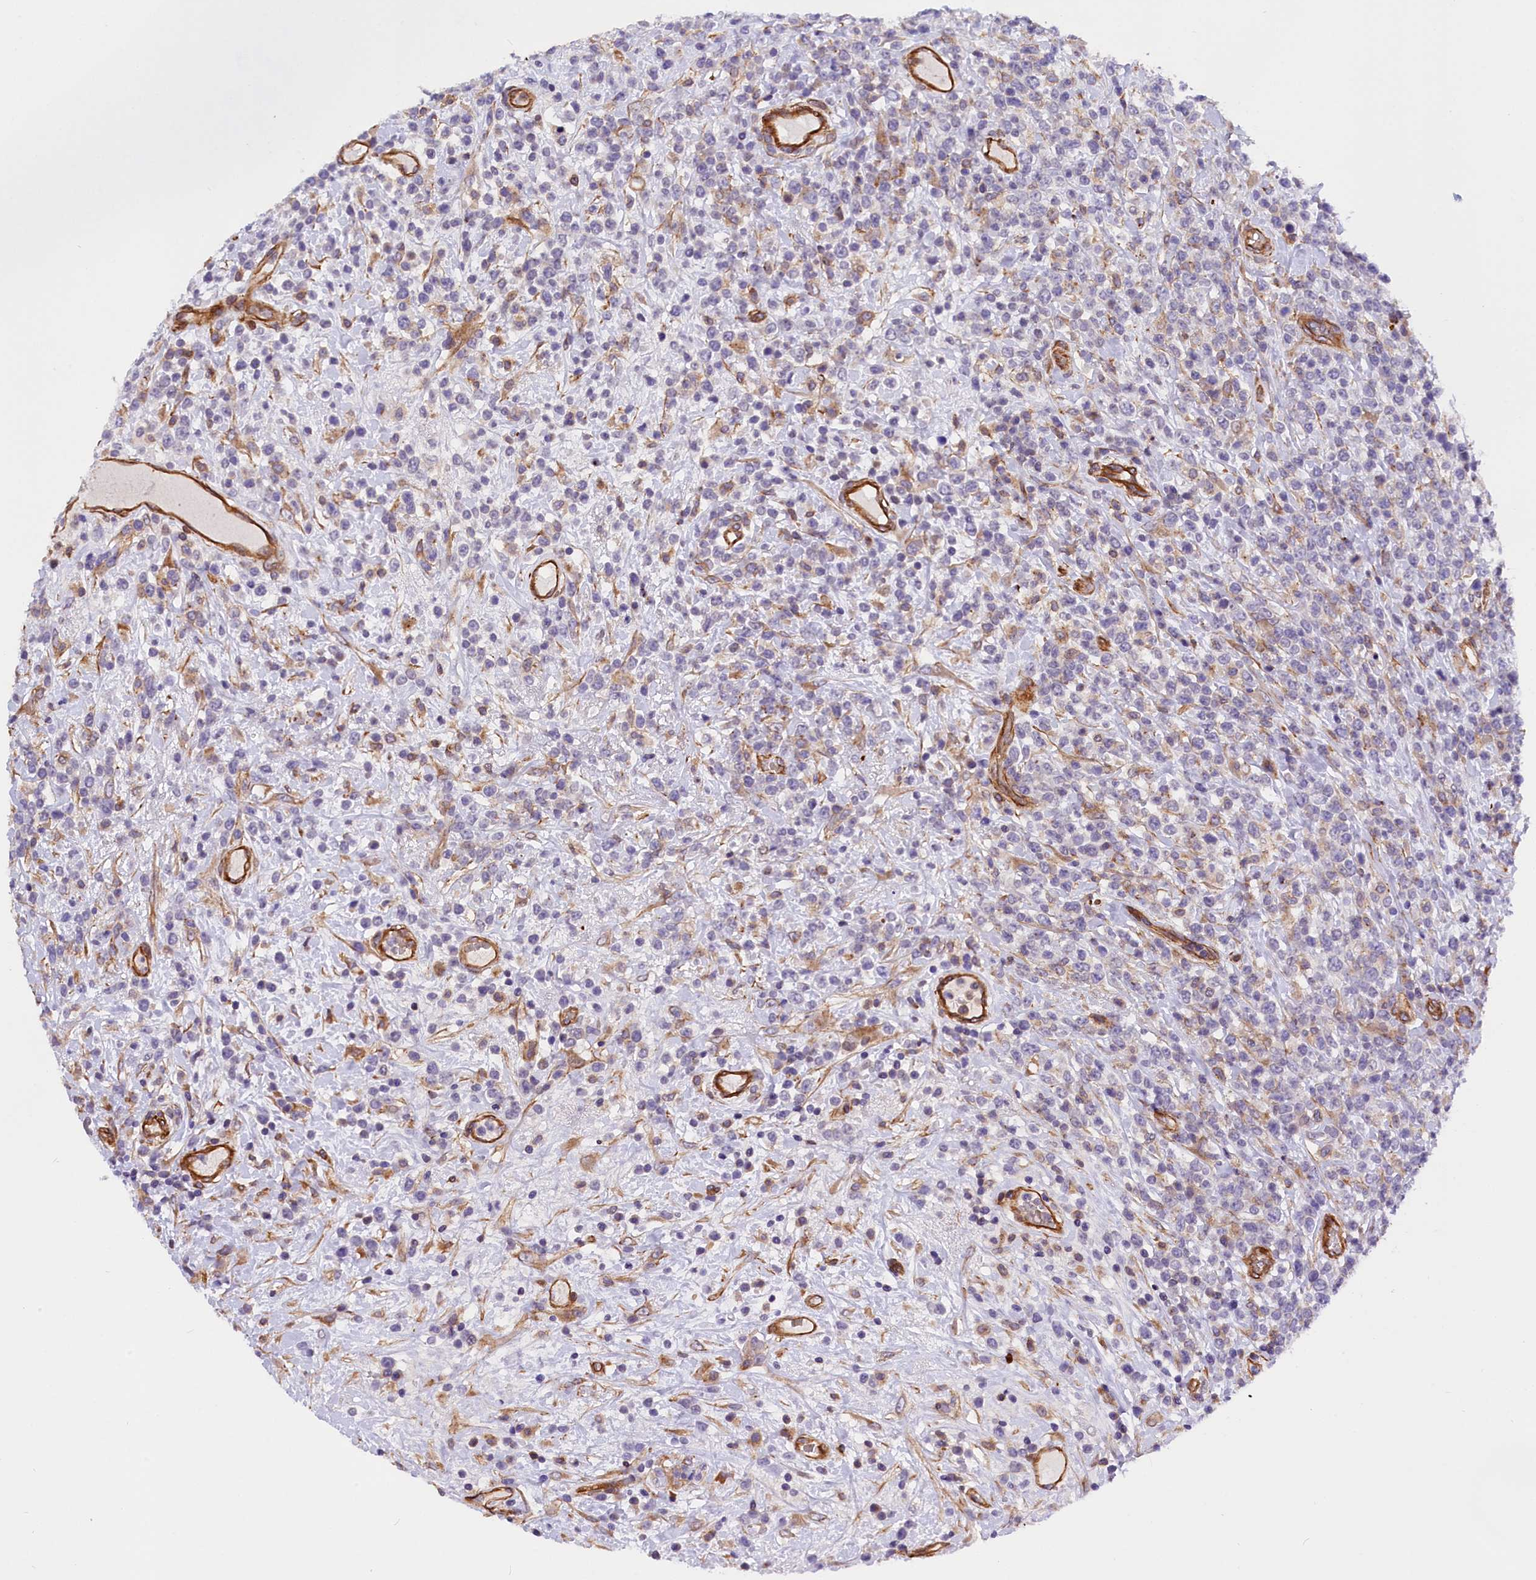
{"staining": {"intensity": "negative", "quantity": "none", "location": "none"}, "tissue": "lymphoma", "cell_type": "Tumor cells", "image_type": "cancer", "snomed": [{"axis": "morphology", "description": "Malignant lymphoma, non-Hodgkin's type, High grade"}, {"axis": "topography", "description": "Colon"}], "caption": "DAB (3,3'-diaminobenzidine) immunohistochemical staining of human lymphoma demonstrates no significant staining in tumor cells. (Stains: DAB immunohistochemistry (IHC) with hematoxylin counter stain, Microscopy: brightfield microscopy at high magnification).", "gene": "MED20", "patient": {"sex": "female", "age": 53}}